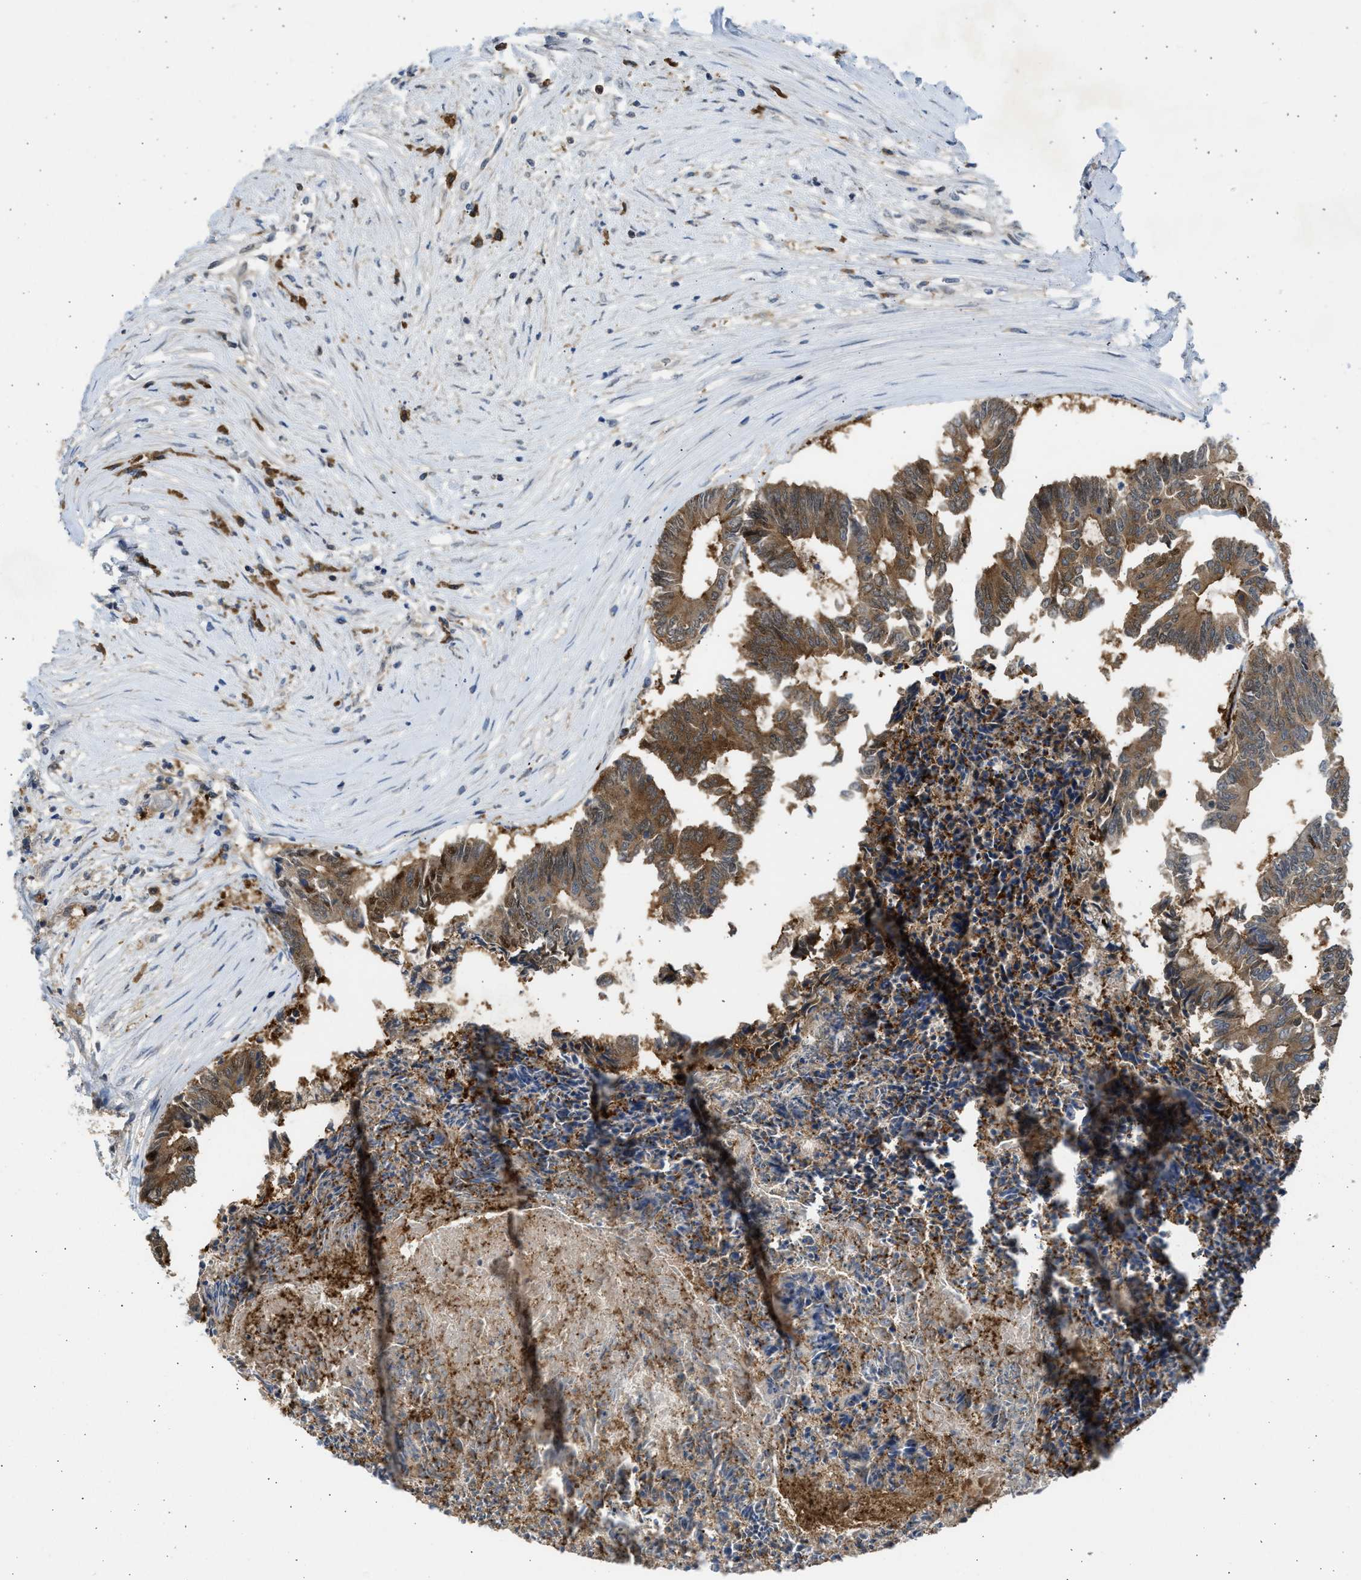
{"staining": {"intensity": "moderate", "quantity": ">75%", "location": "cytoplasmic/membranous"}, "tissue": "colorectal cancer", "cell_type": "Tumor cells", "image_type": "cancer", "snomed": [{"axis": "morphology", "description": "Adenocarcinoma, NOS"}, {"axis": "topography", "description": "Rectum"}], "caption": "Human adenocarcinoma (colorectal) stained with a brown dye displays moderate cytoplasmic/membranous positive staining in about >75% of tumor cells.", "gene": "MAPK7", "patient": {"sex": "male", "age": 63}}